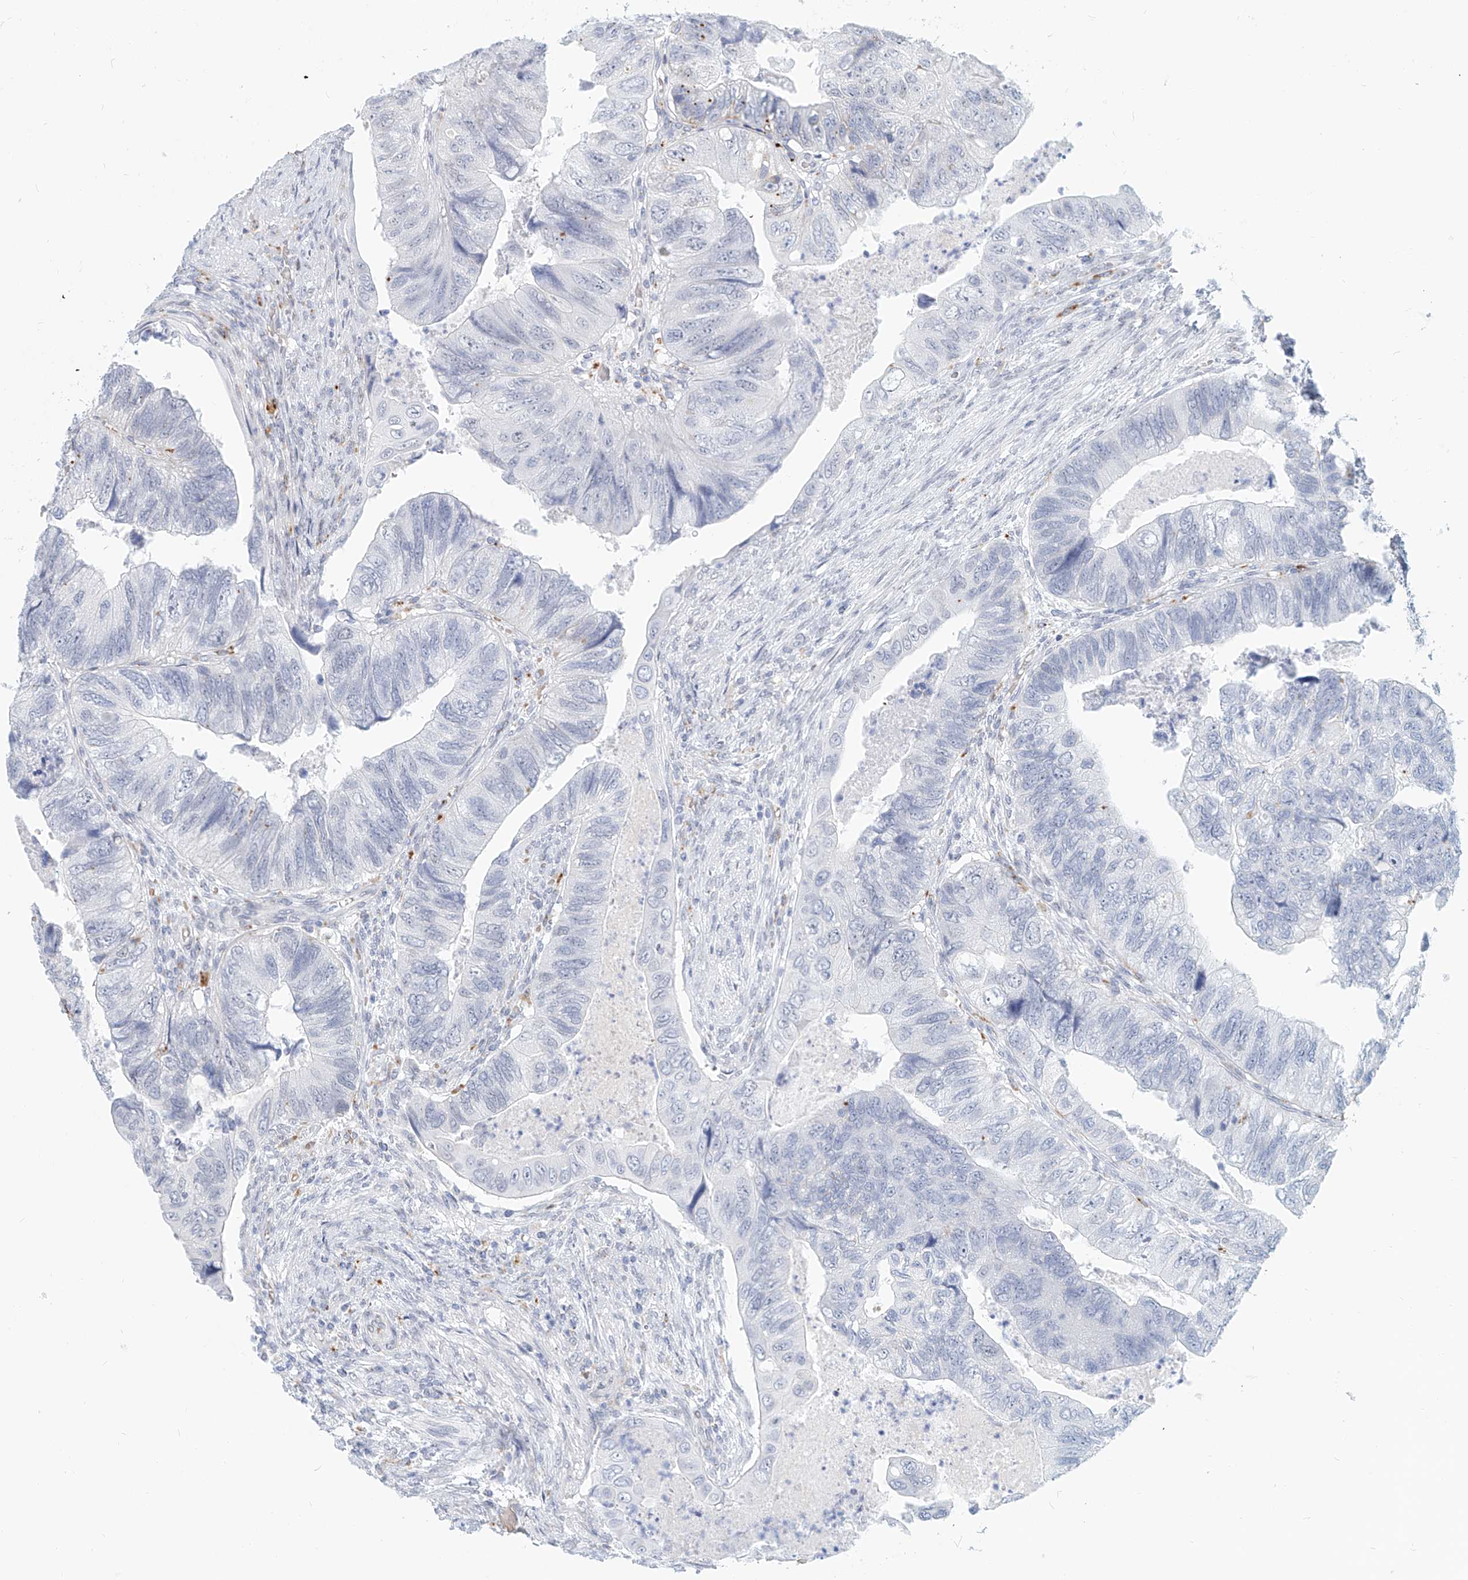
{"staining": {"intensity": "negative", "quantity": "none", "location": "none"}, "tissue": "colorectal cancer", "cell_type": "Tumor cells", "image_type": "cancer", "snomed": [{"axis": "morphology", "description": "Adenocarcinoma, NOS"}, {"axis": "topography", "description": "Rectum"}], "caption": "This micrograph is of colorectal adenocarcinoma stained with IHC to label a protein in brown with the nuclei are counter-stained blue. There is no positivity in tumor cells.", "gene": "SASH1", "patient": {"sex": "male", "age": 63}}